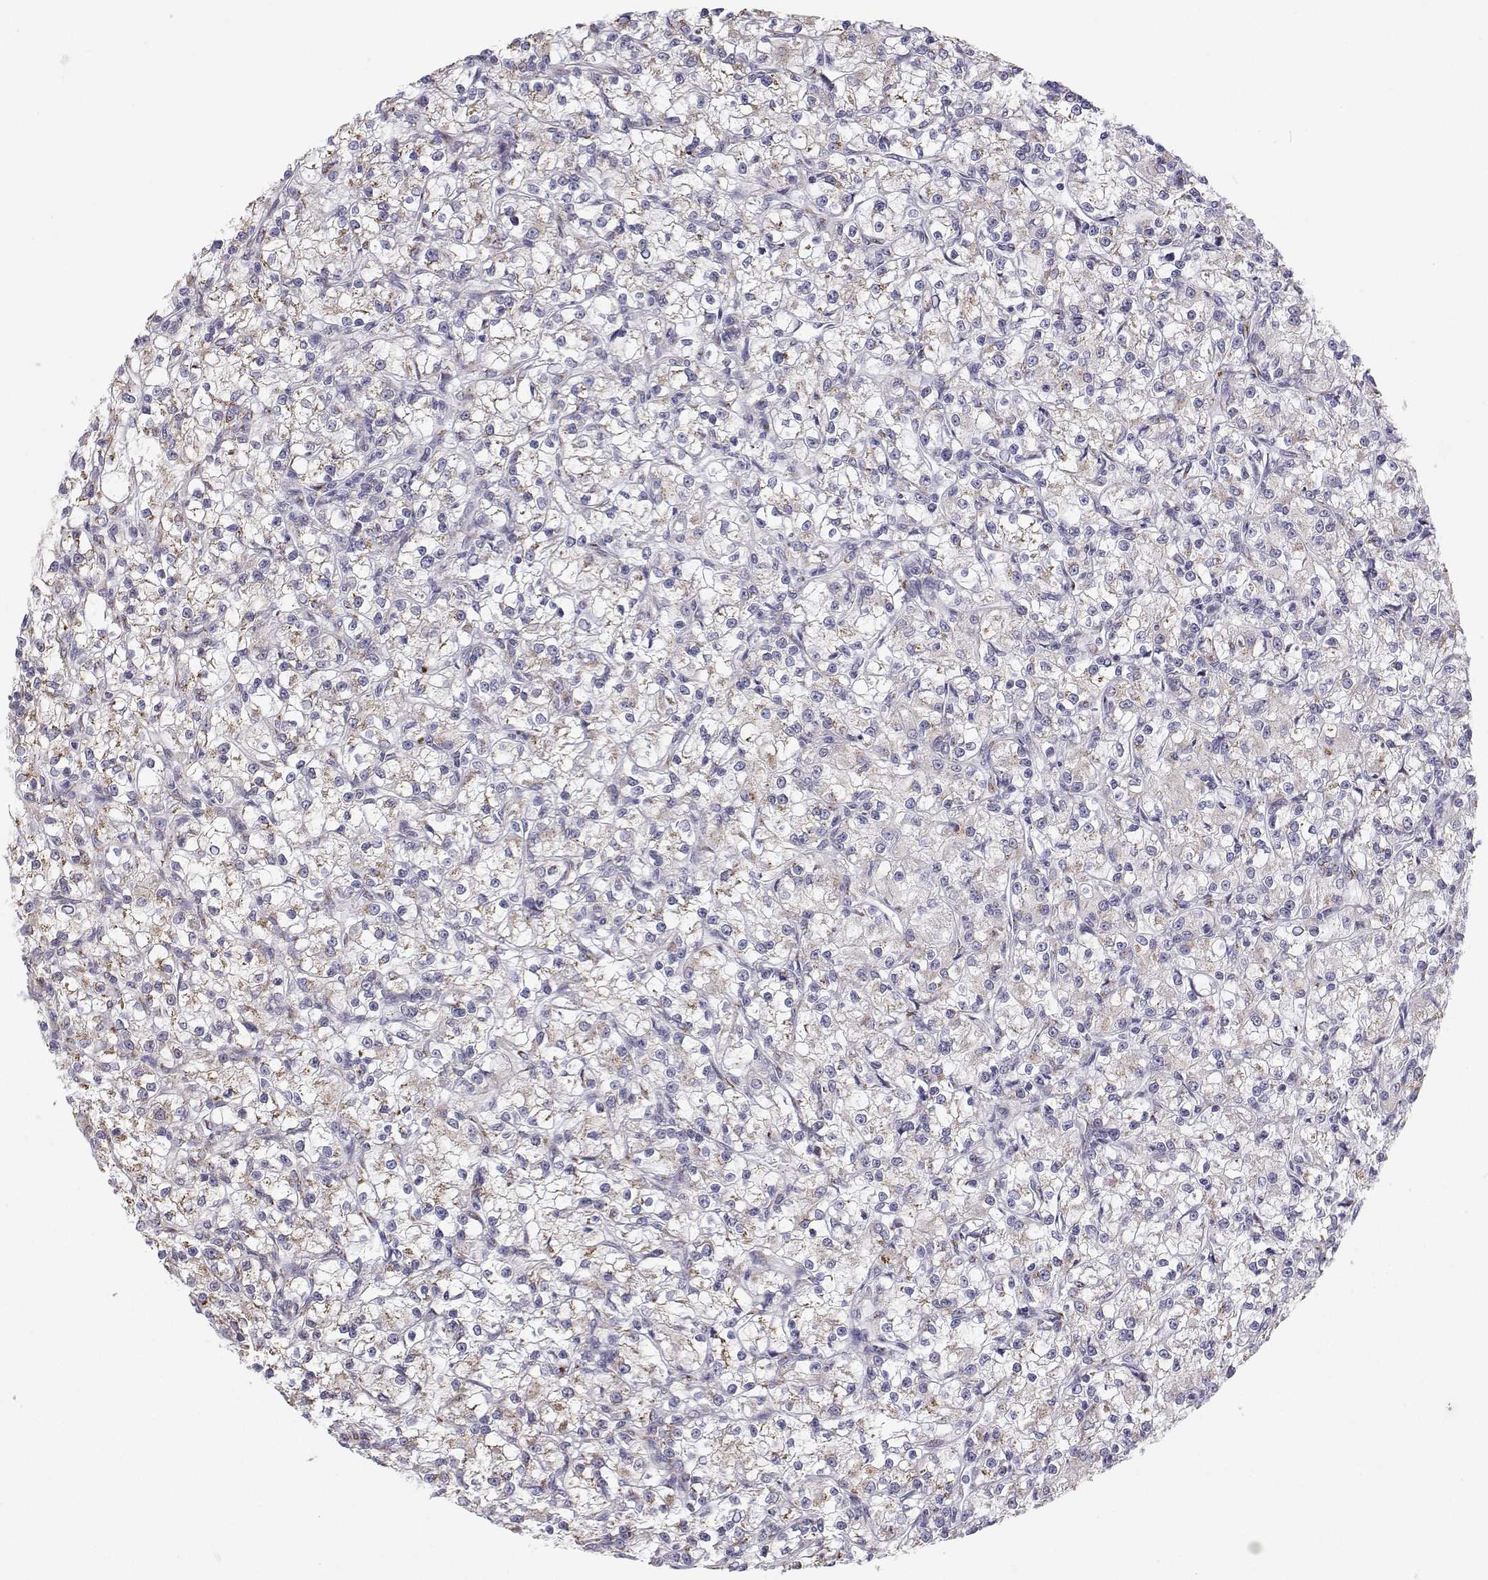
{"staining": {"intensity": "weak", "quantity": "<25%", "location": "cytoplasmic/membranous"}, "tissue": "renal cancer", "cell_type": "Tumor cells", "image_type": "cancer", "snomed": [{"axis": "morphology", "description": "Adenocarcinoma, NOS"}, {"axis": "topography", "description": "Kidney"}], "caption": "A high-resolution histopathology image shows IHC staining of renal adenocarcinoma, which displays no significant positivity in tumor cells.", "gene": "STARD13", "patient": {"sex": "female", "age": 59}}